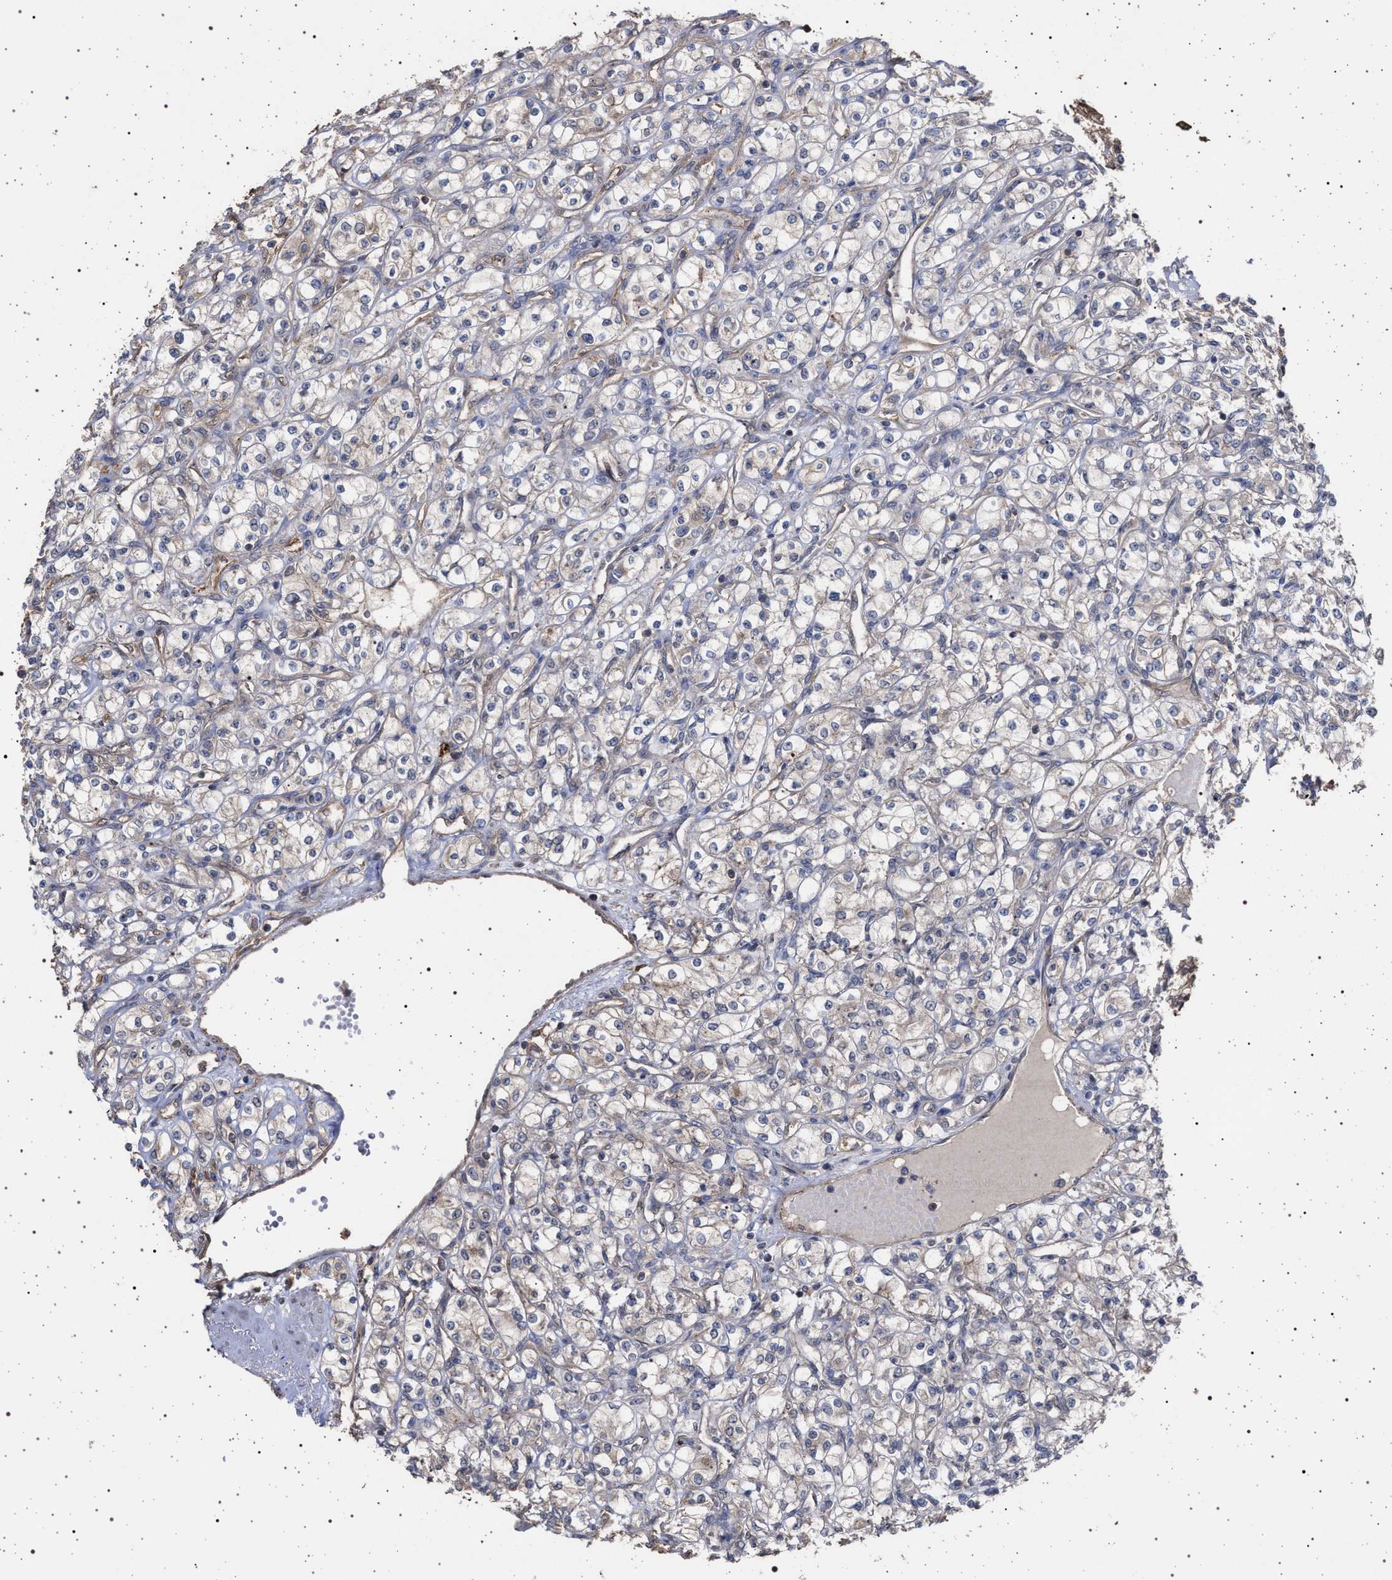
{"staining": {"intensity": "weak", "quantity": "<25%", "location": "cytoplasmic/membranous"}, "tissue": "renal cancer", "cell_type": "Tumor cells", "image_type": "cancer", "snomed": [{"axis": "morphology", "description": "Adenocarcinoma, NOS"}, {"axis": "topography", "description": "Kidney"}], "caption": "Renal adenocarcinoma was stained to show a protein in brown. There is no significant expression in tumor cells.", "gene": "IFT20", "patient": {"sex": "male", "age": 77}}